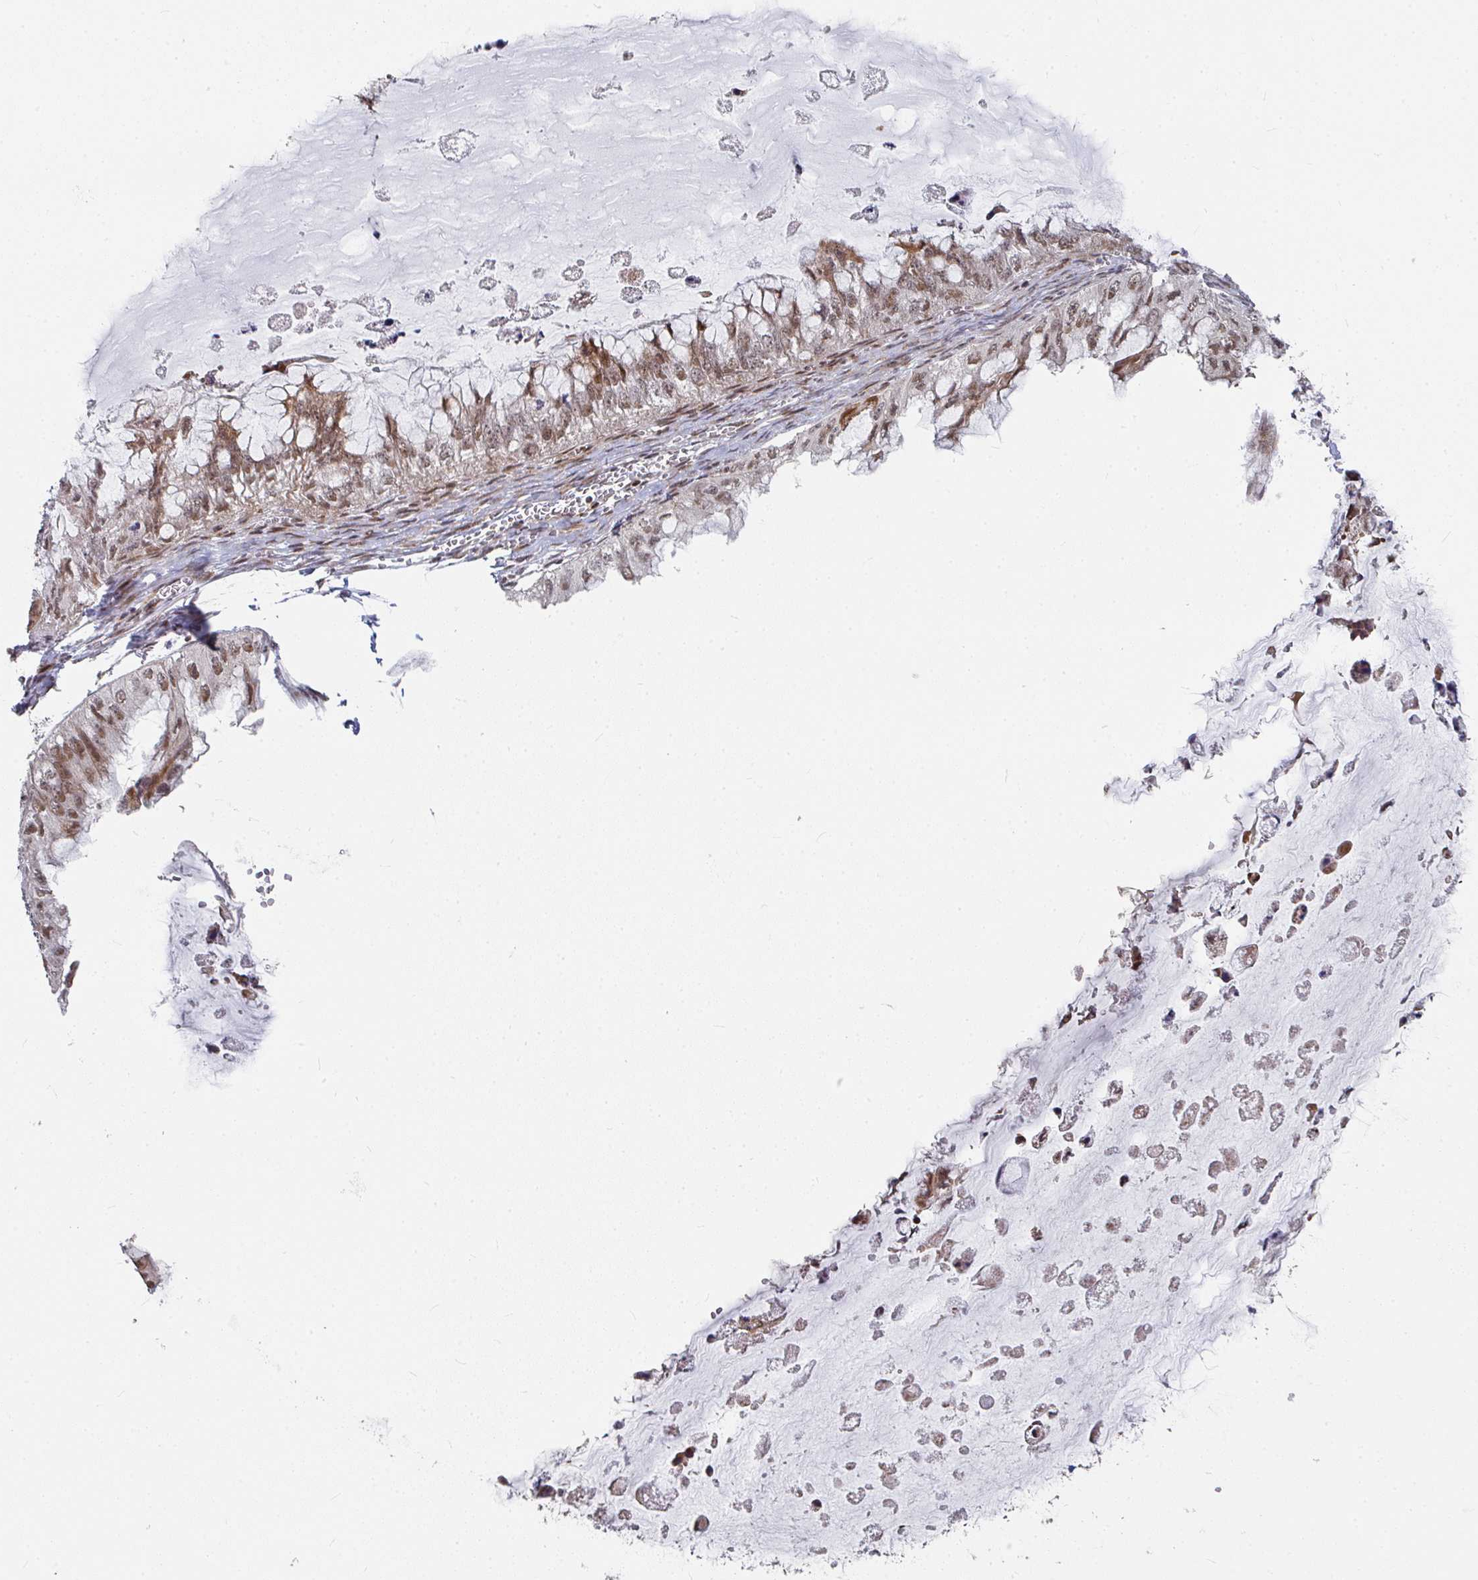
{"staining": {"intensity": "moderate", "quantity": ">75%", "location": "cytoplasmic/membranous,nuclear"}, "tissue": "ovarian cancer", "cell_type": "Tumor cells", "image_type": "cancer", "snomed": [{"axis": "morphology", "description": "Cystadenocarcinoma, mucinous, NOS"}, {"axis": "topography", "description": "Ovary"}], "caption": "IHC image of neoplastic tissue: ovarian cancer stained using immunohistochemistry (IHC) exhibits medium levels of moderate protein expression localized specifically in the cytoplasmic/membranous and nuclear of tumor cells, appearing as a cytoplasmic/membranous and nuclear brown color.", "gene": "RBBP5", "patient": {"sex": "female", "age": 72}}